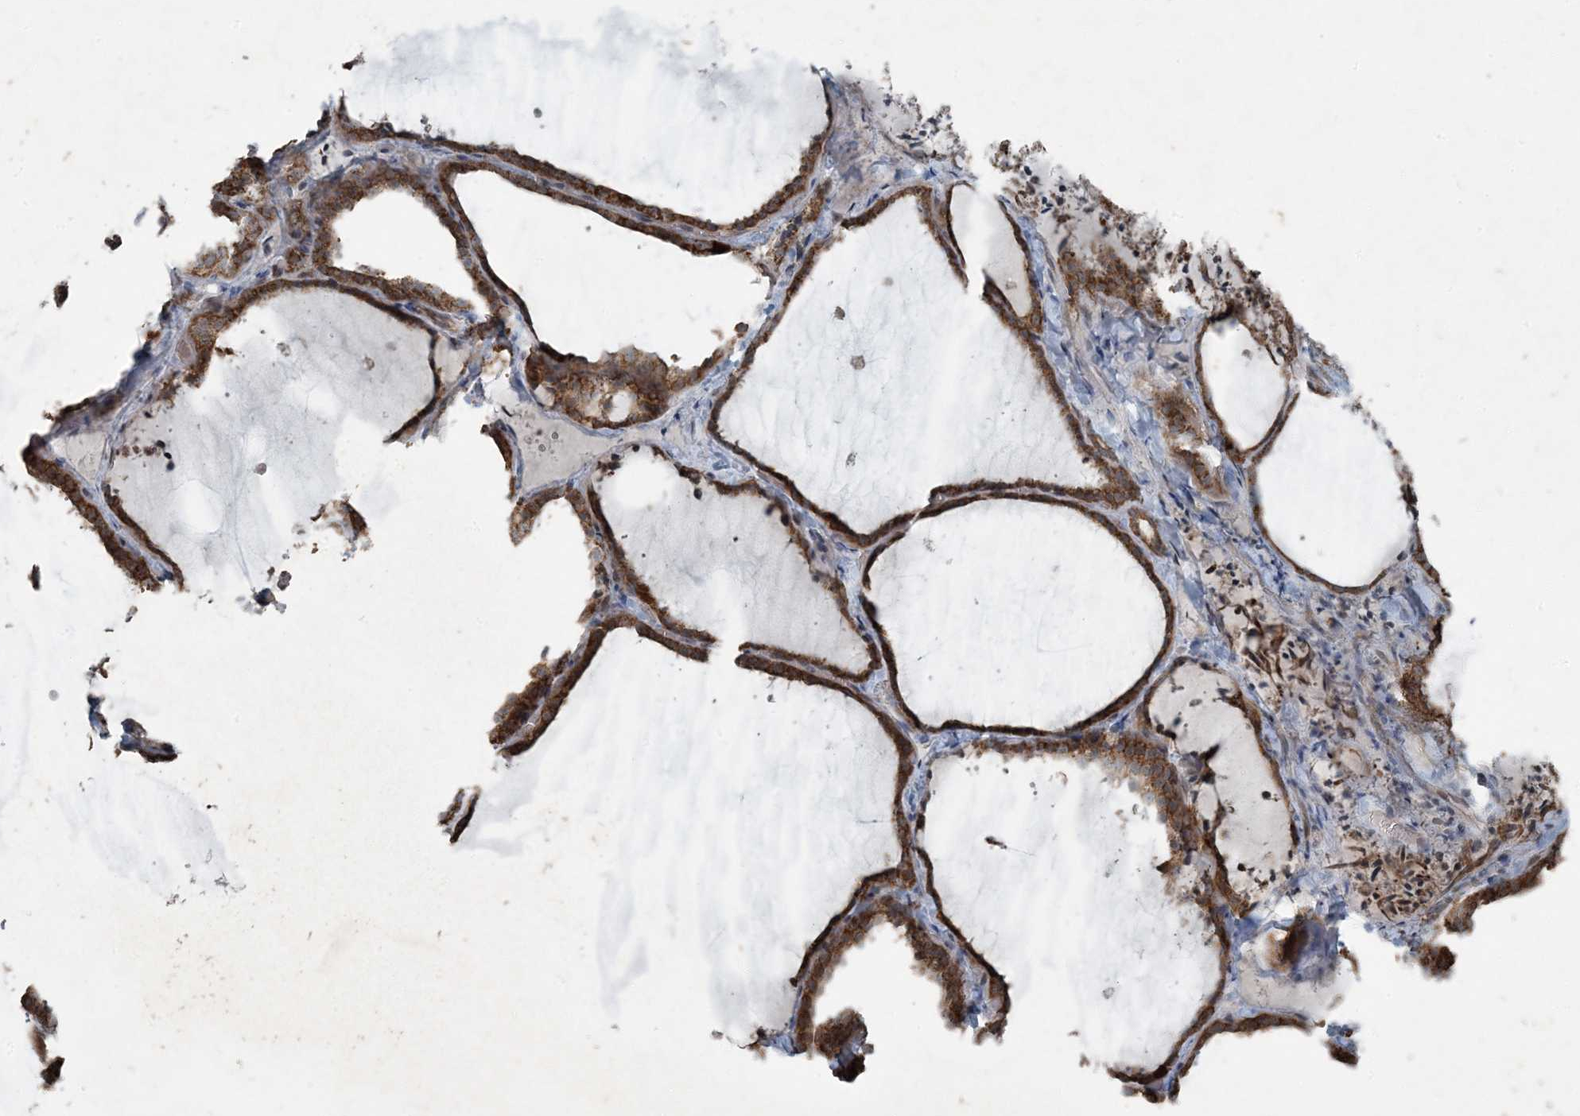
{"staining": {"intensity": "strong", "quantity": ">75%", "location": "cytoplasmic/membranous"}, "tissue": "thyroid gland", "cell_type": "Glandular cells", "image_type": "normal", "snomed": [{"axis": "morphology", "description": "Normal tissue, NOS"}, {"axis": "topography", "description": "Thyroid gland"}], "caption": "The immunohistochemical stain highlights strong cytoplasmic/membranous expression in glandular cells of normal thyroid gland. The staining was performed using DAB (3,3'-diaminobenzidine), with brown indicating positive protein expression. Nuclei are stained blue with hematoxylin.", "gene": "PC", "patient": {"sex": "female", "age": 22}}